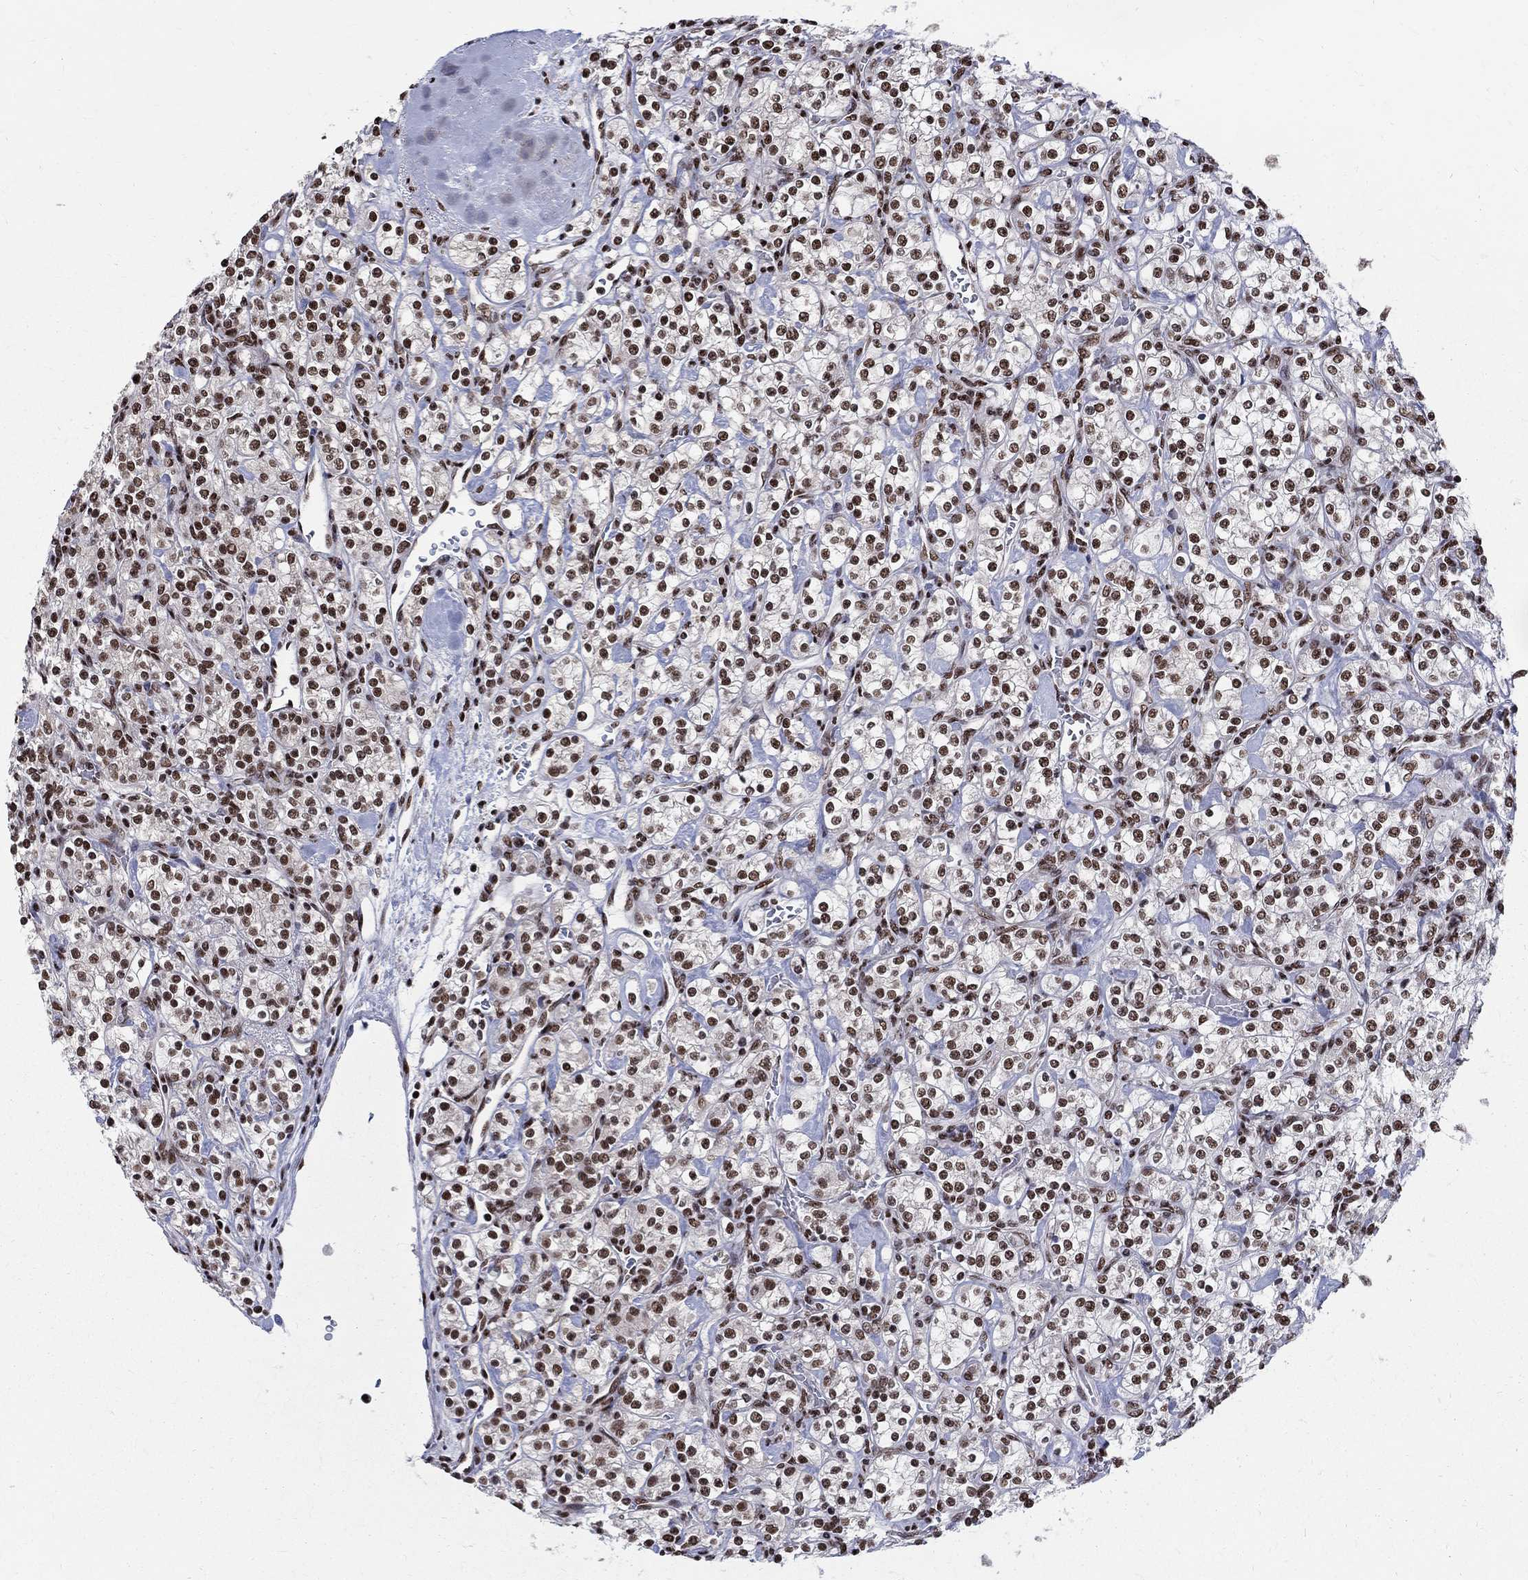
{"staining": {"intensity": "strong", "quantity": ">75%", "location": "nuclear"}, "tissue": "renal cancer", "cell_type": "Tumor cells", "image_type": "cancer", "snomed": [{"axis": "morphology", "description": "Adenocarcinoma, NOS"}, {"axis": "topography", "description": "Kidney"}], "caption": "DAB (3,3'-diaminobenzidine) immunohistochemical staining of human renal cancer (adenocarcinoma) shows strong nuclear protein expression in about >75% of tumor cells.", "gene": "FBXO16", "patient": {"sex": "male", "age": 77}}